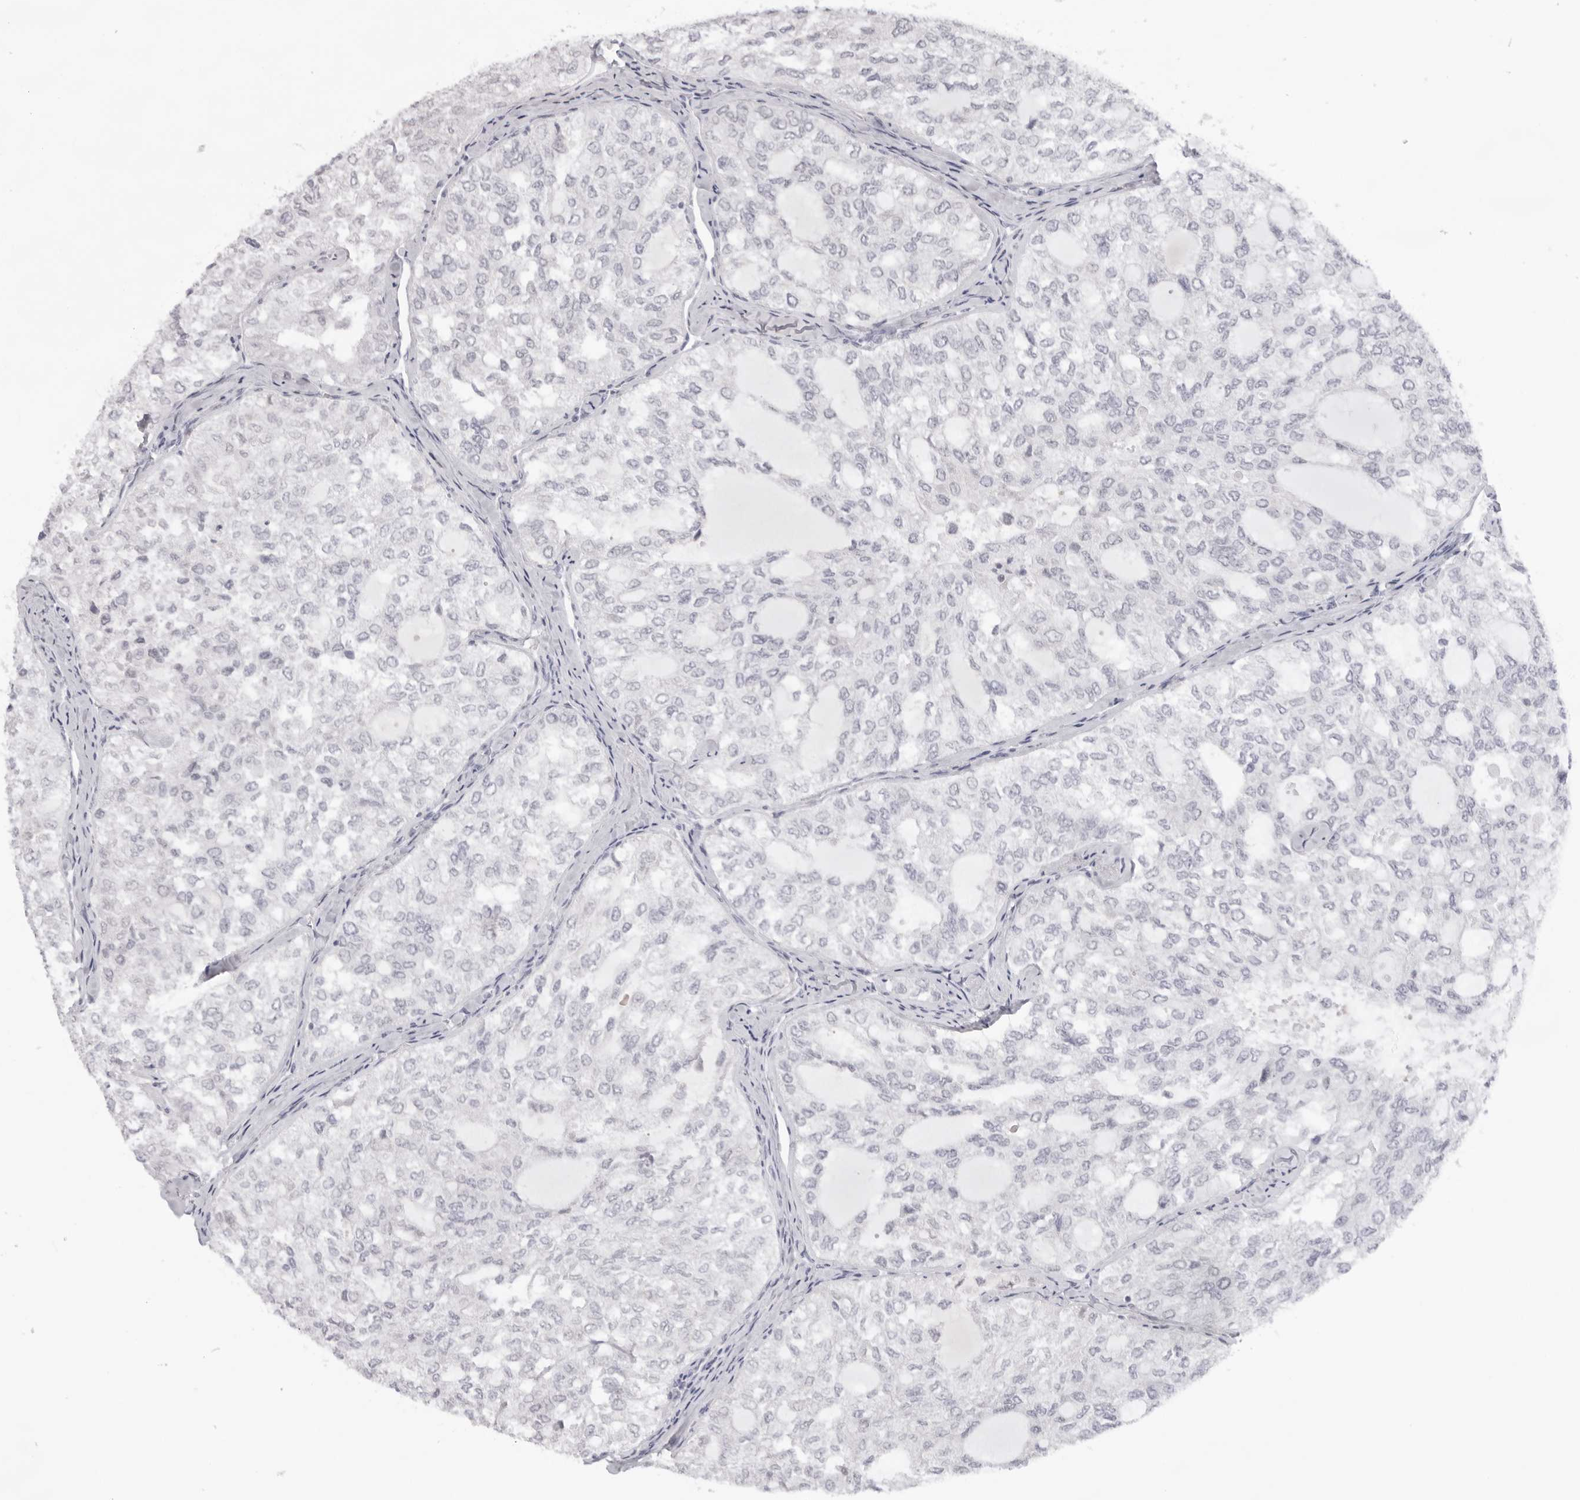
{"staining": {"intensity": "negative", "quantity": "none", "location": "none"}, "tissue": "thyroid cancer", "cell_type": "Tumor cells", "image_type": "cancer", "snomed": [{"axis": "morphology", "description": "Follicular adenoma carcinoma, NOS"}, {"axis": "topography", "description": "Thyroid gland"}], "caption": "IHC photomicrograph of thyroid follicular adenoma carcinoma stained for a protein (brown), which exhibits no positivity in tumor cells.", "gene": "KLK12", "patient": {"sex": "male", "age": 75}}